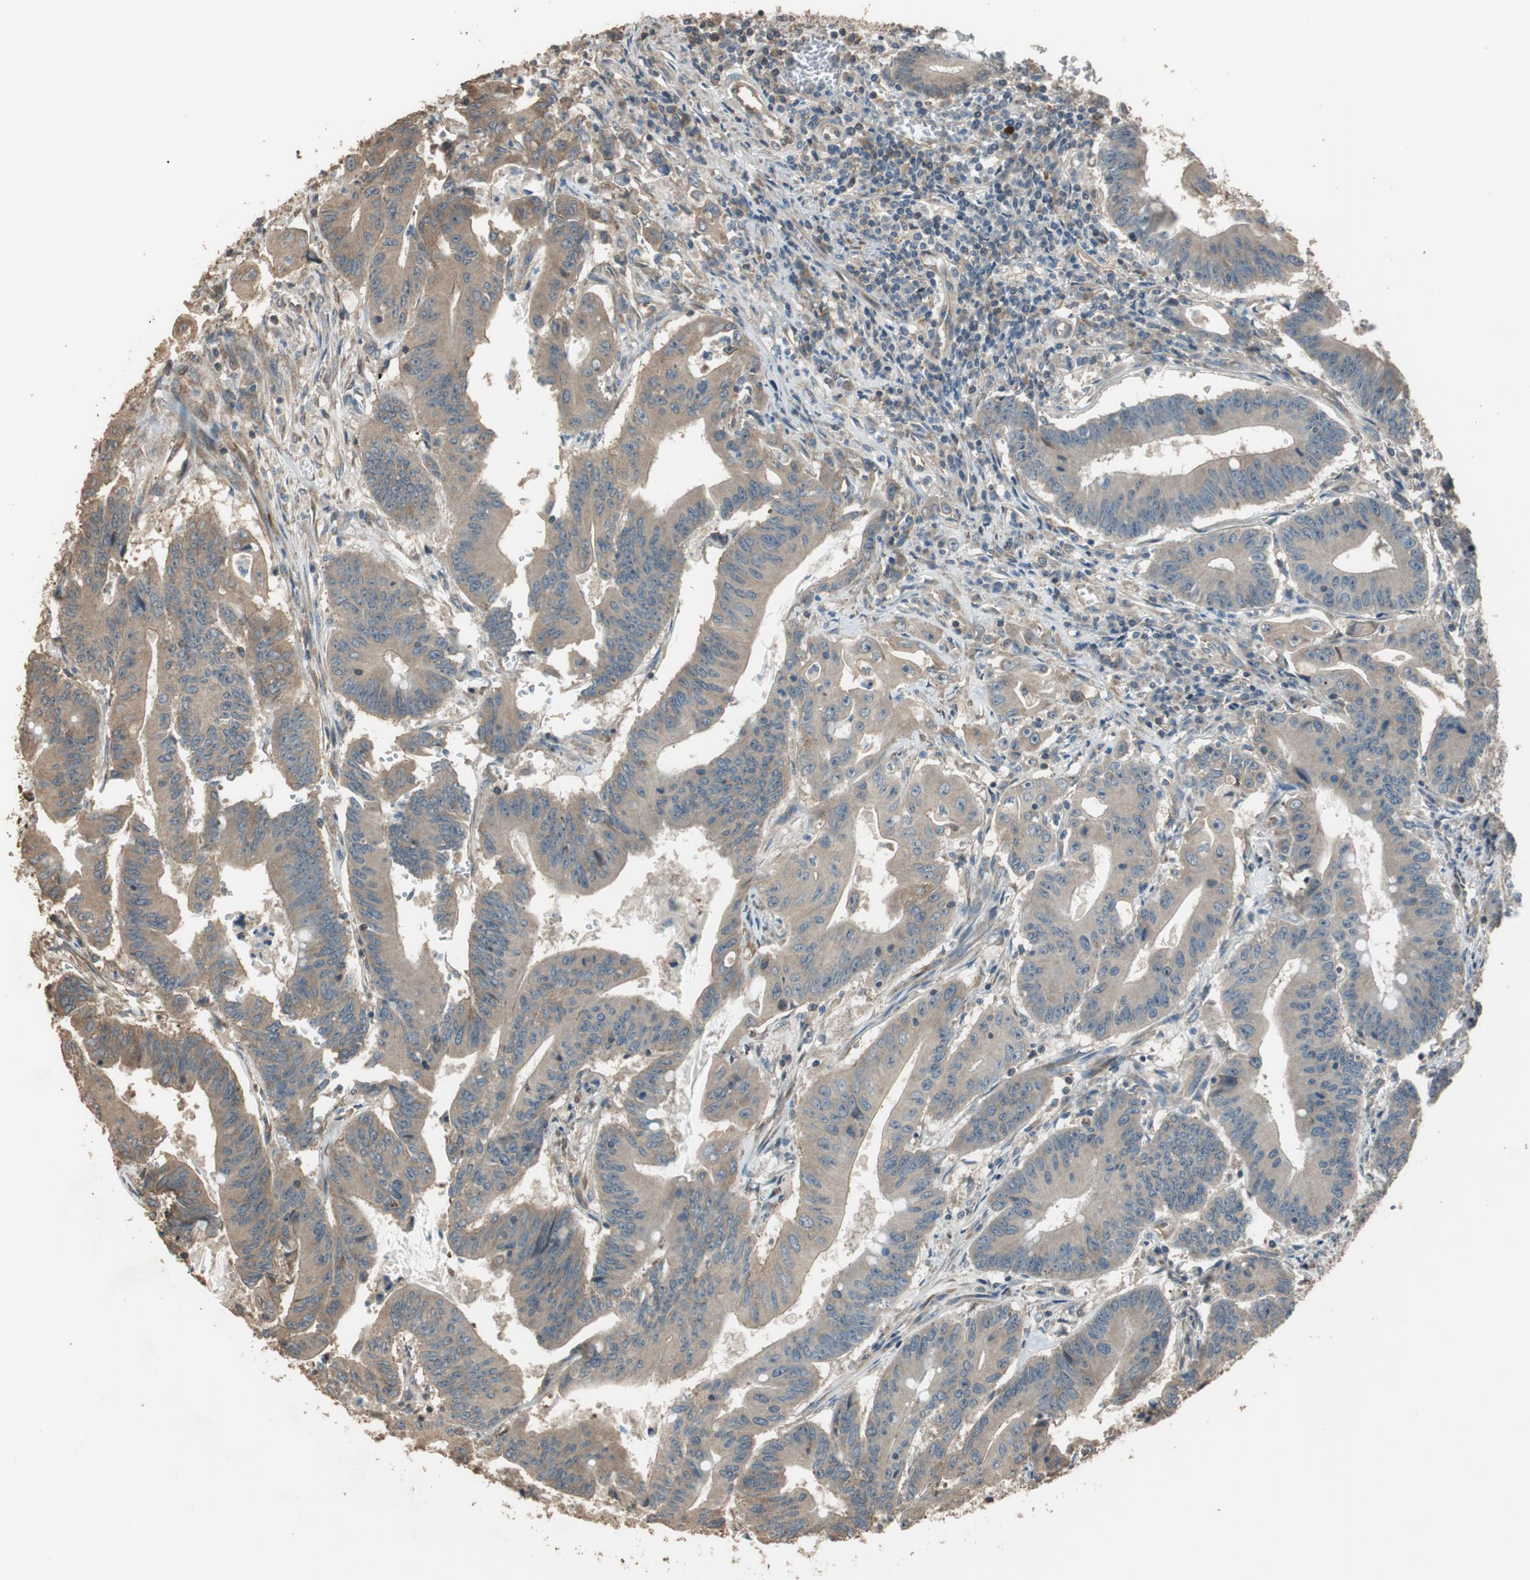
{"staining": {"intensity": "weak", "quantity": ">75%", "location": "cytoplasmic/membranous"}, "tissue": "colorectal cancer", "cell_type": "Tumor cells", "image_type": "cancer", "snomed": [{"axis": "morphology", "description": "Adenocarcinoma, NOS"}, {"axis": "topography", "description": "Colon"}], "caption": "The photomicrograph displays a brown stain indicating the presence of a protein in the cytoplasmic/membranous of tumor cells in colorectal cancer.", "gene": "MST1R", "patient": {"sex": "male", "age": 45}}